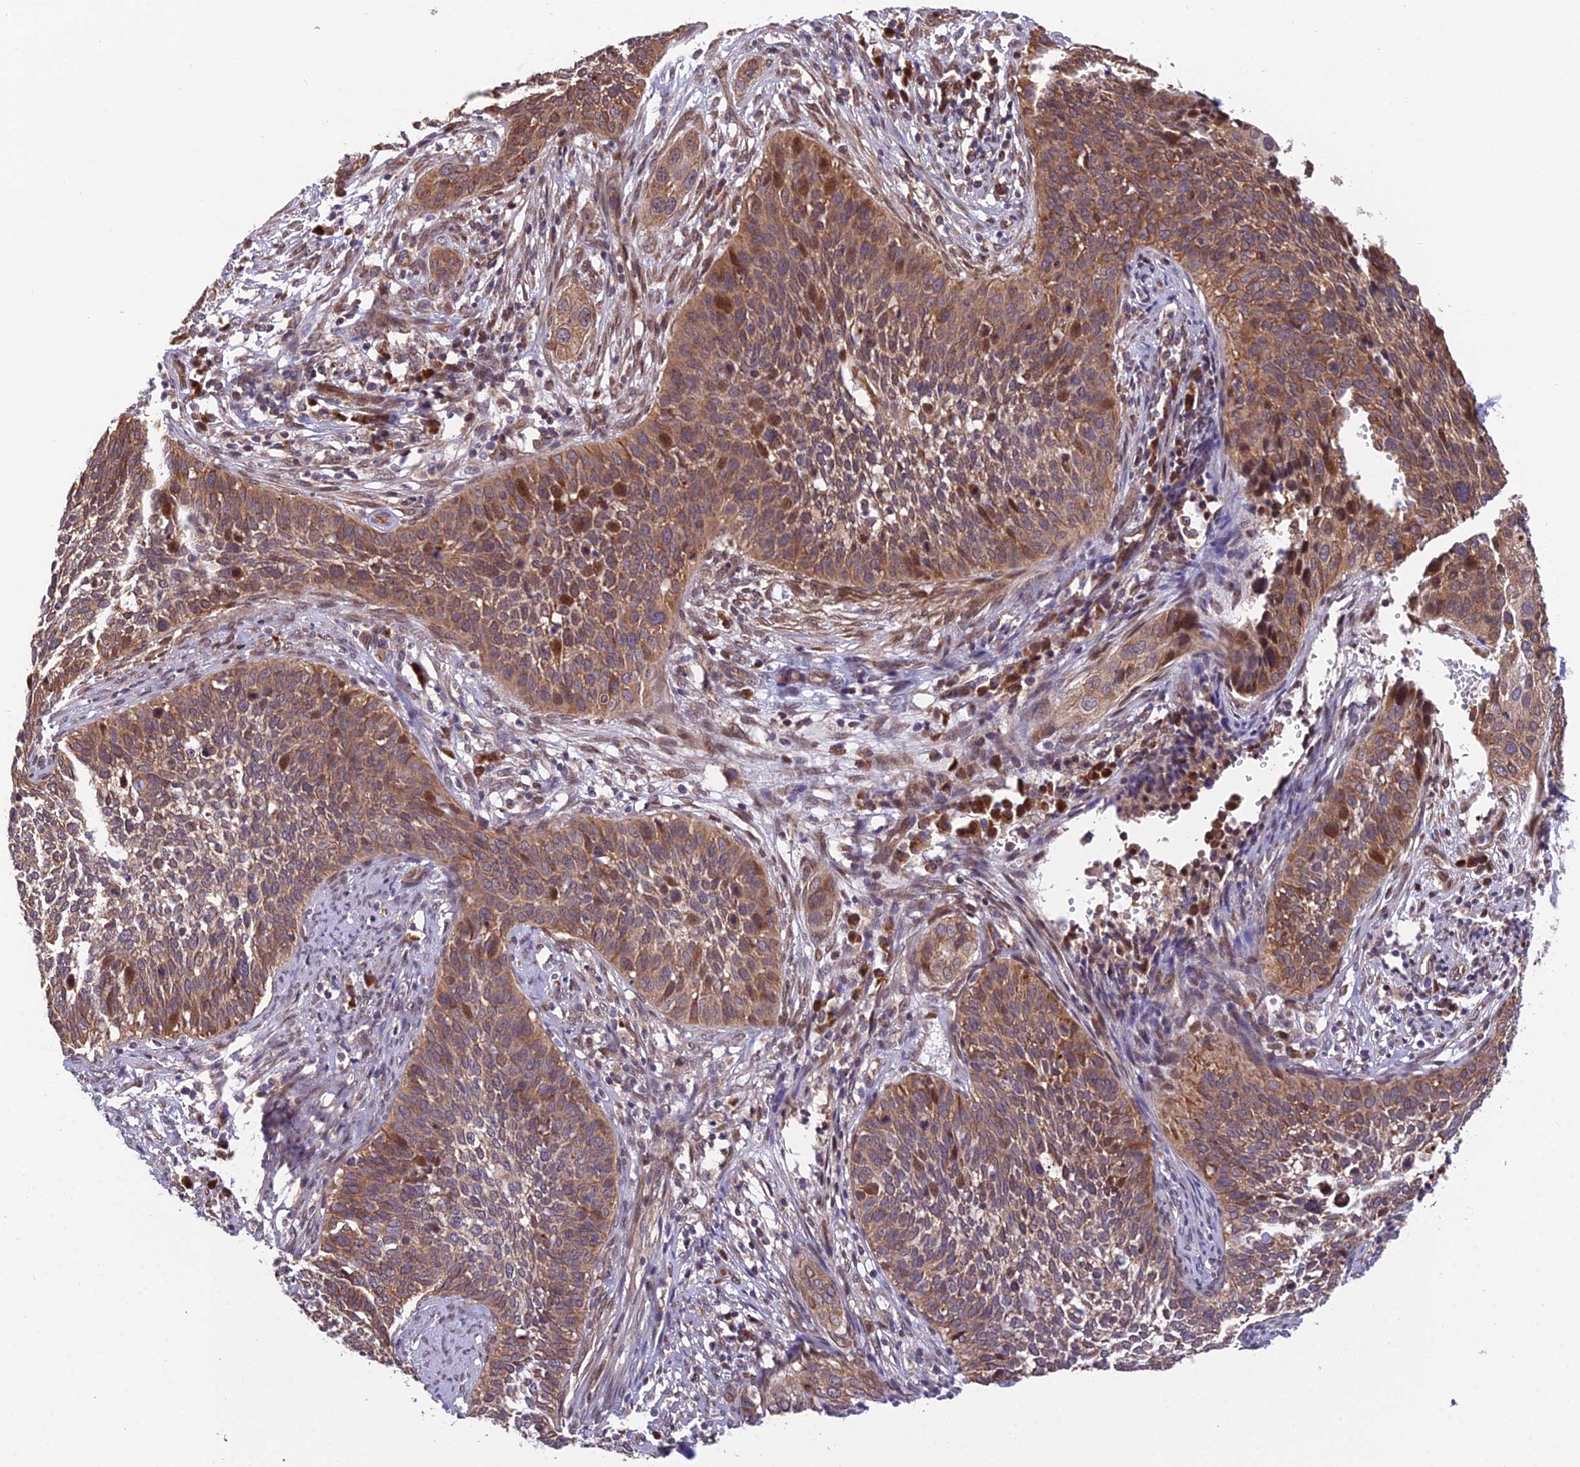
{"staining": {"intensity": "moderate", "quantity": "25%-75%", "location": "cytoplasmic/membranous,nuclear"}, "tissue": "cervical cancer", "cell_type": "Tumor cells", "image_type": "cancer", "snomed": [{"axis": "morphology", "description": "Squamous cell carcinoma, NOS"}, {"axis": "topography", "description": "Cervix"}], "caption": "Moderate cytoplasmic/membranous and nuclear positivity for a protein is identified in approximately 25%-75% of tumor cells of squamous cell carcinoma (cervical) using immunohistochemistry.", "gene": "CYP2R1", "patient": {"sex": "female", "age": 34}}